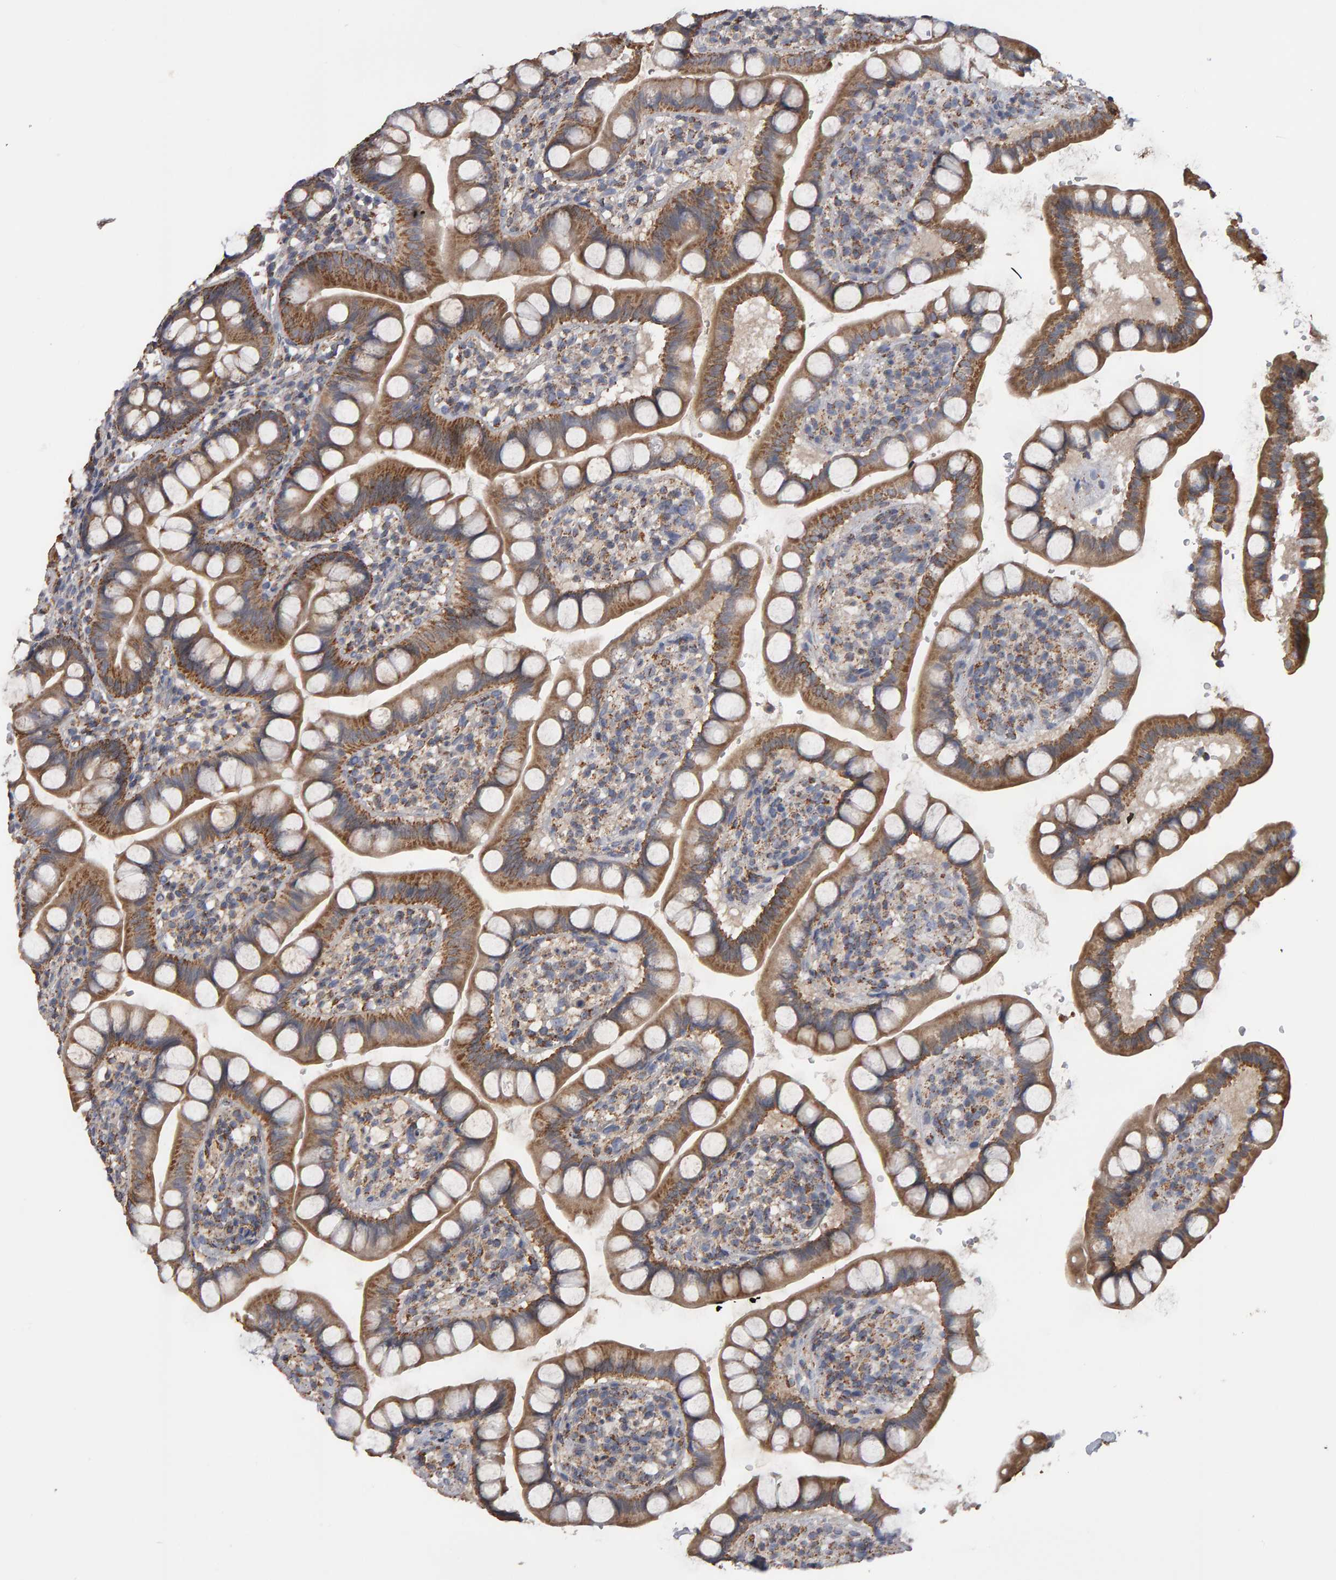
{"staining": {"intensity": "moderate", "quantity": ">75%", "location": "cytoplasmic/membranous"}, "tissue": "small intestine", "cell_type": "Glandular cells", "image_type": "normal", "snomed": [{"axis": "morphology", "description": "Normal tissue, NOS"}, {"axis": "topography", "description": "Small intestine"}], "caption": "Human small intestine stained for a protein (brown) displays moderate cytoplasmic/membranous positive positivity in approximately >75% of glandular cells.", "gene": "TOM1L1", "patient": {"sex": "female", "age": 84}}